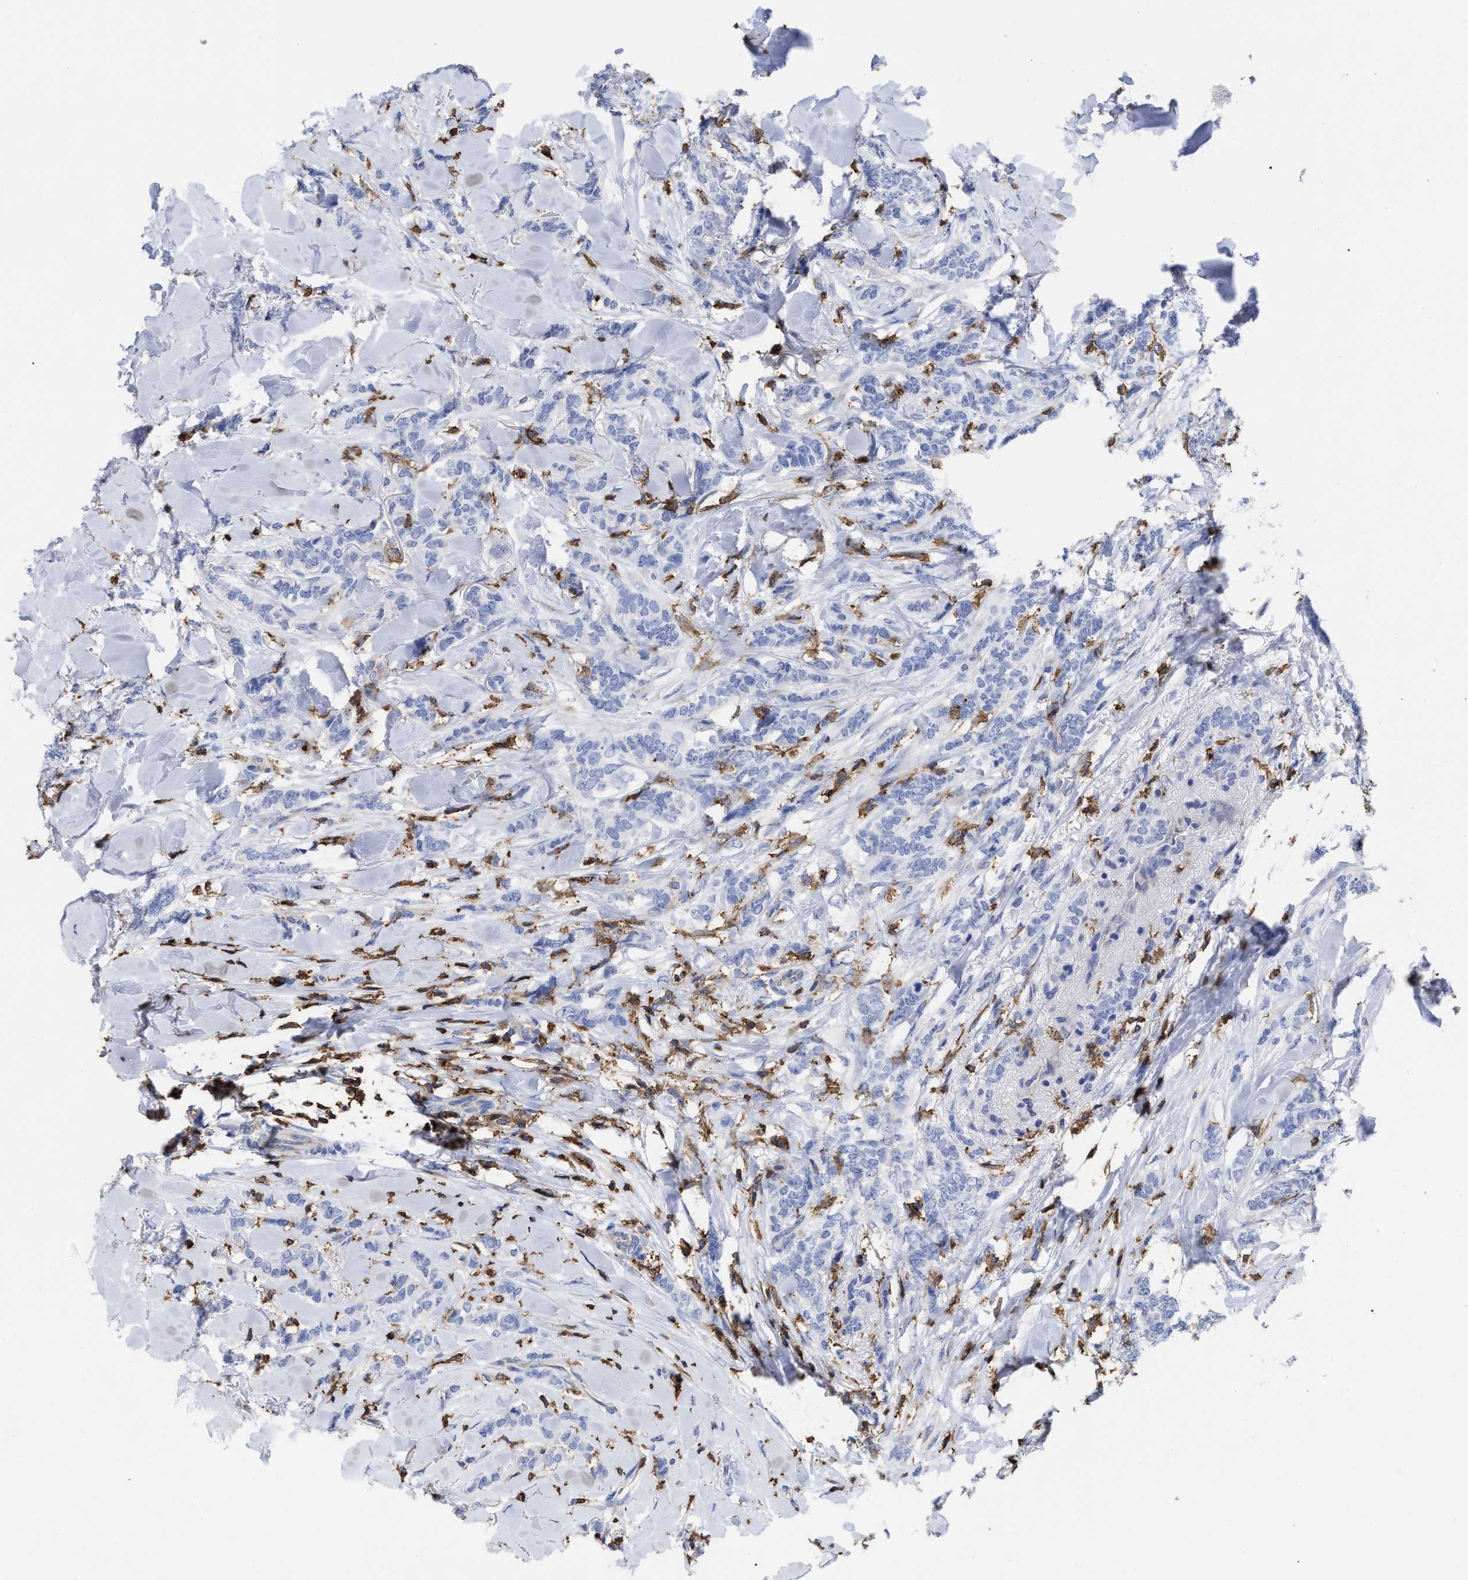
{"staining": {"intensity": "negative", "quantity": "none", "location": "none"}, "tissue": "breast cancer", "cell_type": "Tumor cells", "image_type": "cancer", "snomed": [{"axis": "morphology", "description": "Lobular carcinoma"}, {"axis": "topography", "description": "Skin"}, {"axis": "topography", "description": "Breast"}], "caption": "This is an immunohistochemistry (IHC) micrograph of lobular carcinoma (breast). There is no positivity in tumor cells.", "gene": "HCLS1", "patient": {"sex": "female", "age": 46}}